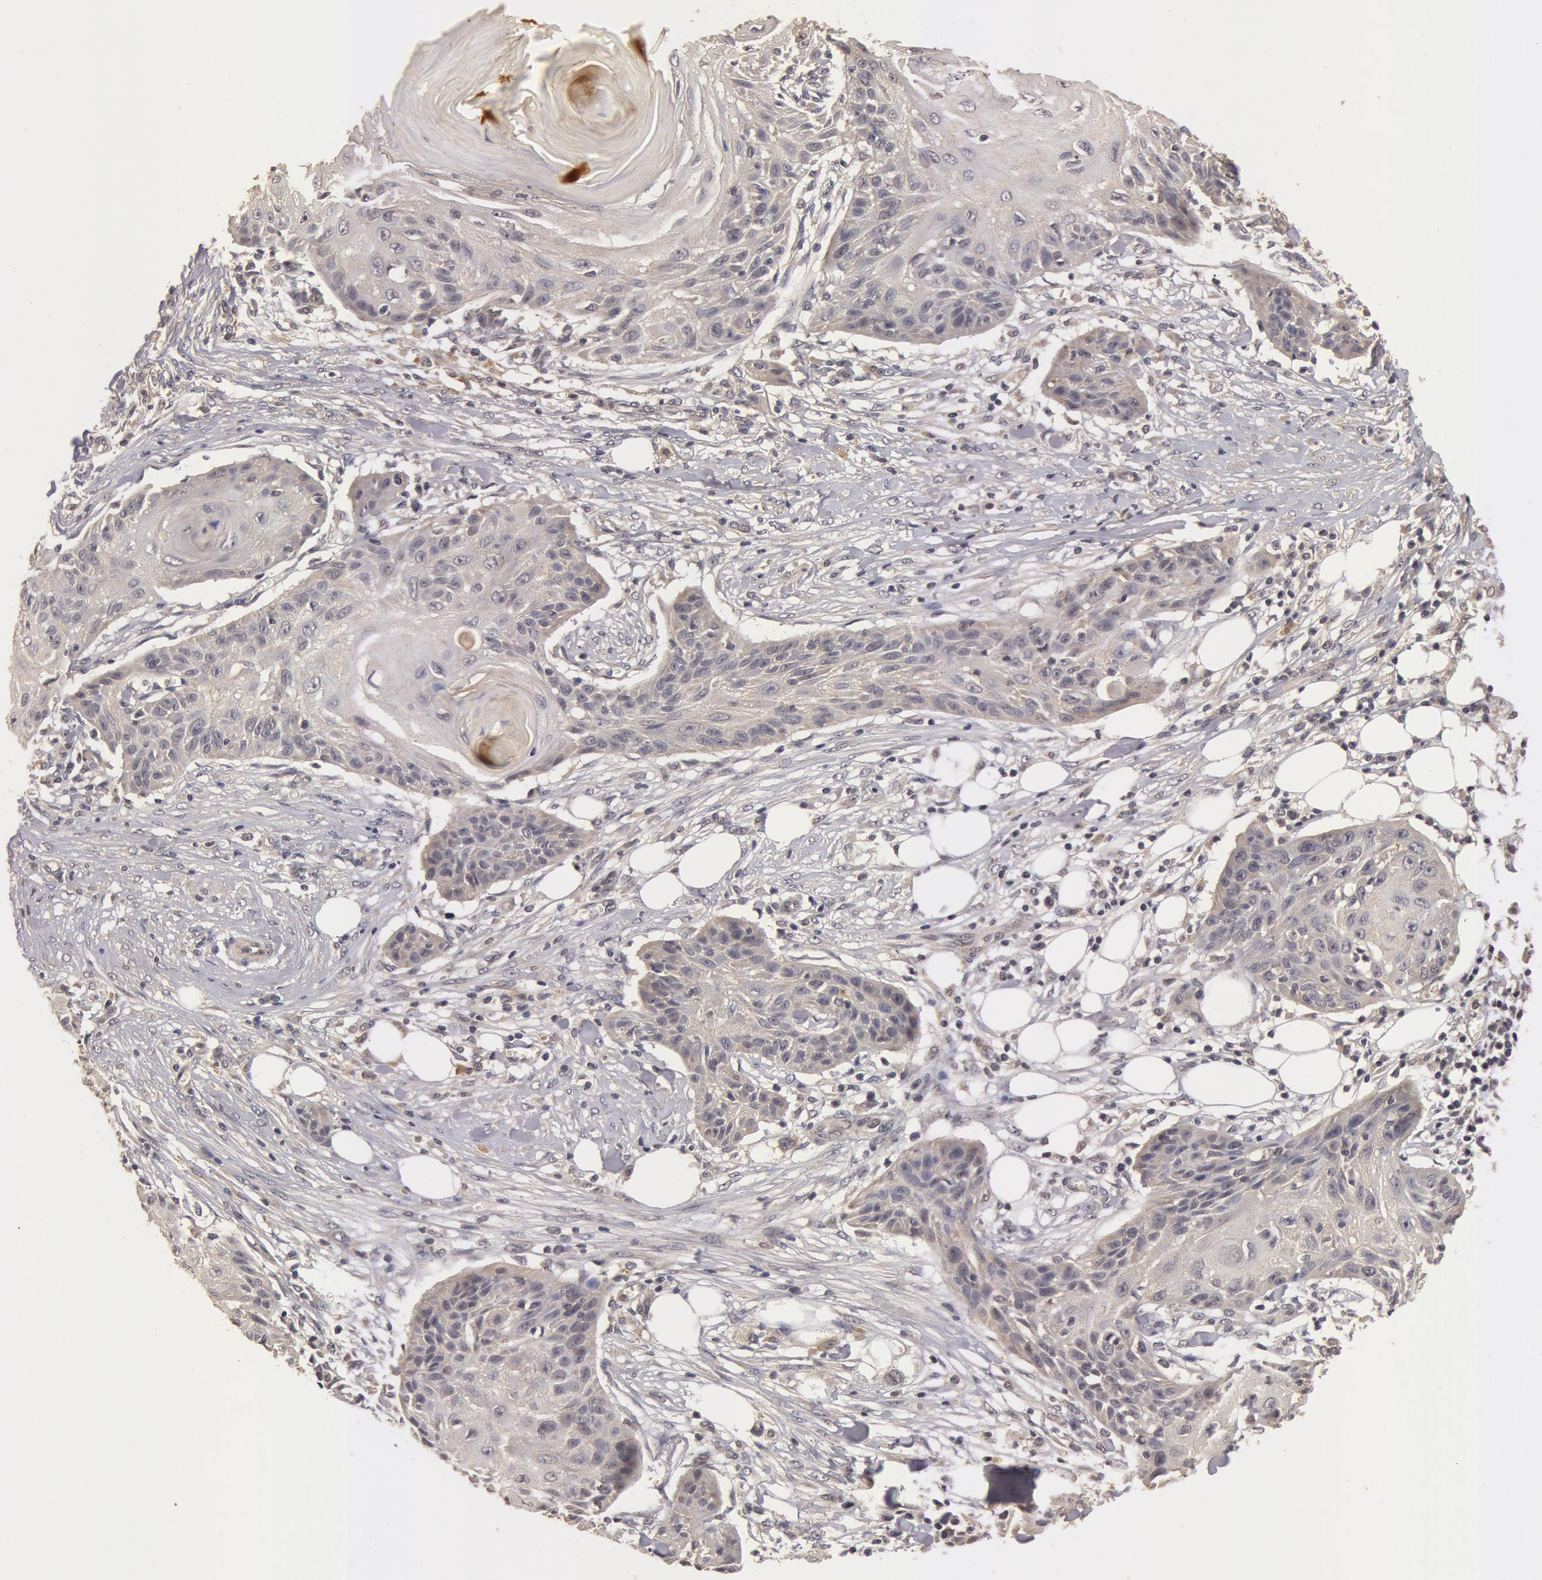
{"staining": {"intensity": "weak", "quantity": ">75%", "location": "cytoplasmic/membranous"}, "tissue": "skin cancer", "cell_type": "Tumor cells", "image_type": "cancer", "snomed": [{"axis": "morphology", "description": "Squamous cell carcinoma, NOS"}, {"axis": "topography", "description": "Skin"}], "caption": "Protein analysis of skin cancer tissue shows weak cytoplasmic/membranous positivity in about >75% of tumor cells. Using DAB (3,3'-diaminobenzidine) (brown) and hematoxylin (blue) stains, captured at high magnification using brightfield microscopy.", "gene": "BCHE", "patient": {"sex": "female", "age": 88}}